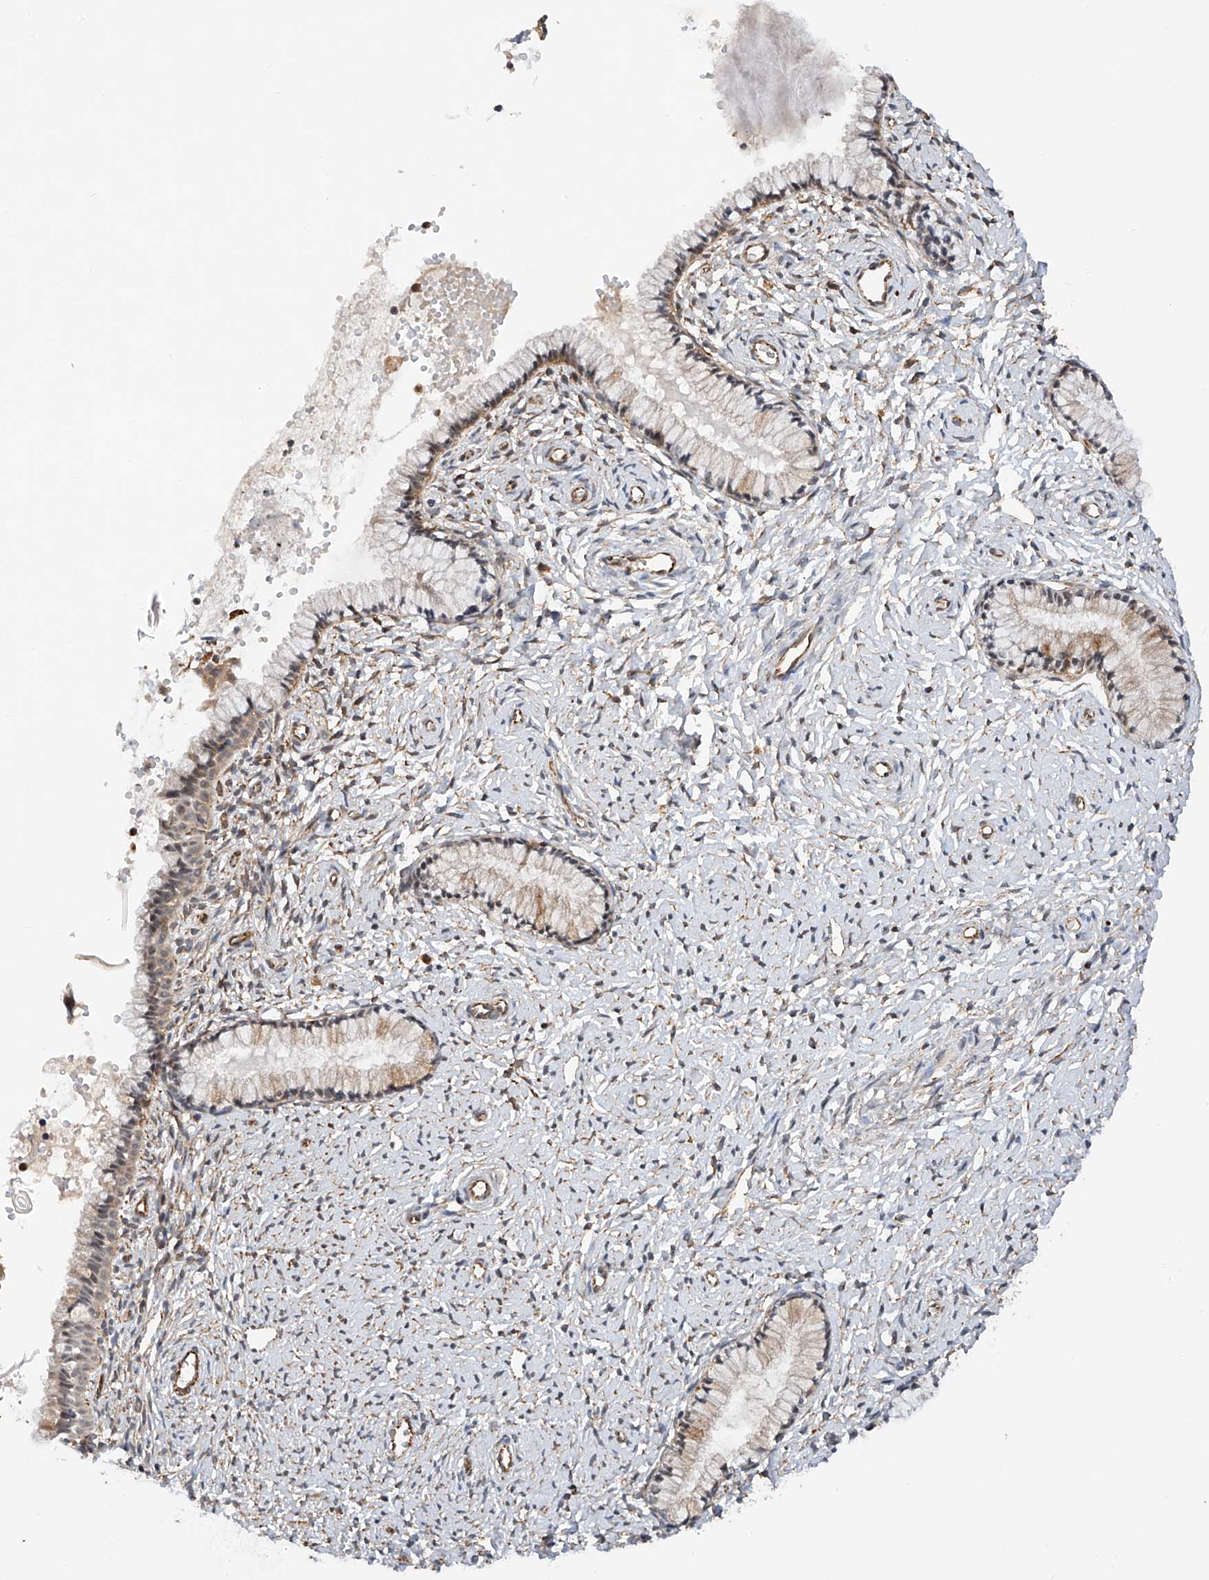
{"staining": {"intensity": "moderate", "quantity": "<25%", "location": "cytoplasmic/membranous"}, "tissue": "cervix", "cell_type": "Glandular cells", "image_type": "normal", "snomed": [{"axis": "morphology", "description": "Normal tissue, NOS"}, {"axis": "topography", "description": "Cervix"}], "caption": "Normal cervix was stained to show a protein in brown. There is low levels of moderate cytoplasmic/membranous positivity in approximately <25% of glandular cells.", "gene": "AMD1", "patient": {"sex": "female", "age": 33}}